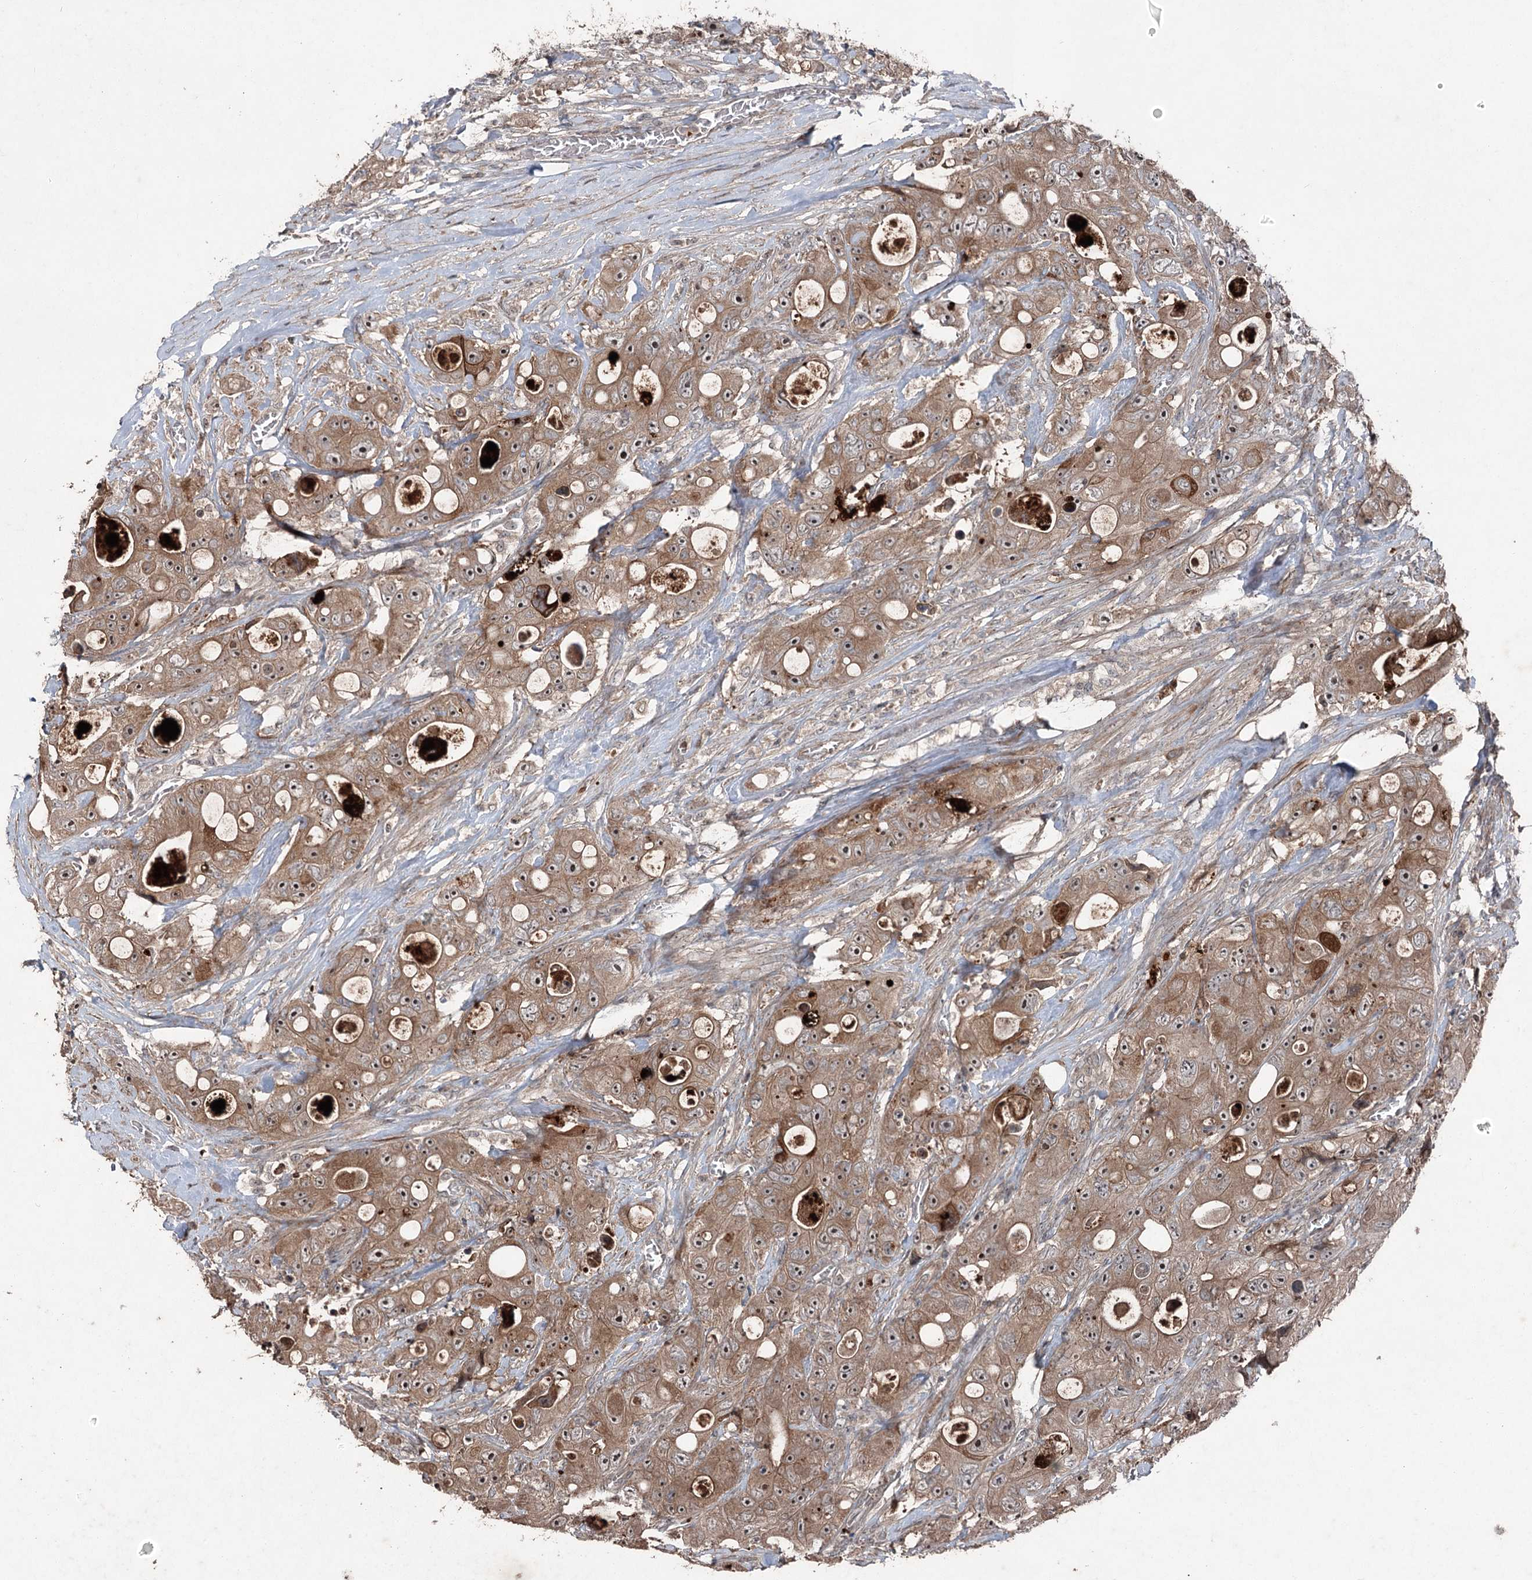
{"staining": {"intensity": "moderate", "quantity": ">75%", "location": "cytoplasmic/membranous,nuclear"}, "tissue": "colorectal cancer", "cell_type": "Tumor cells", "image_type": "cancer", "snomed": [{"axis": "morphology", "description": "Adenocarcinoma, NOS"}, {"axis": "topography", "description": "Colon"}], "caption": "An immunohistochemistry image of tumor tissue is shown. Protein staining in brown highlights moderate cytoplasmic/membranous and nuclear positivity in adenocarcinoma (colorectal) within tumor cells.", "gene": "MAPK8IP2", "patient": {"sex": "female", "age": 46}}